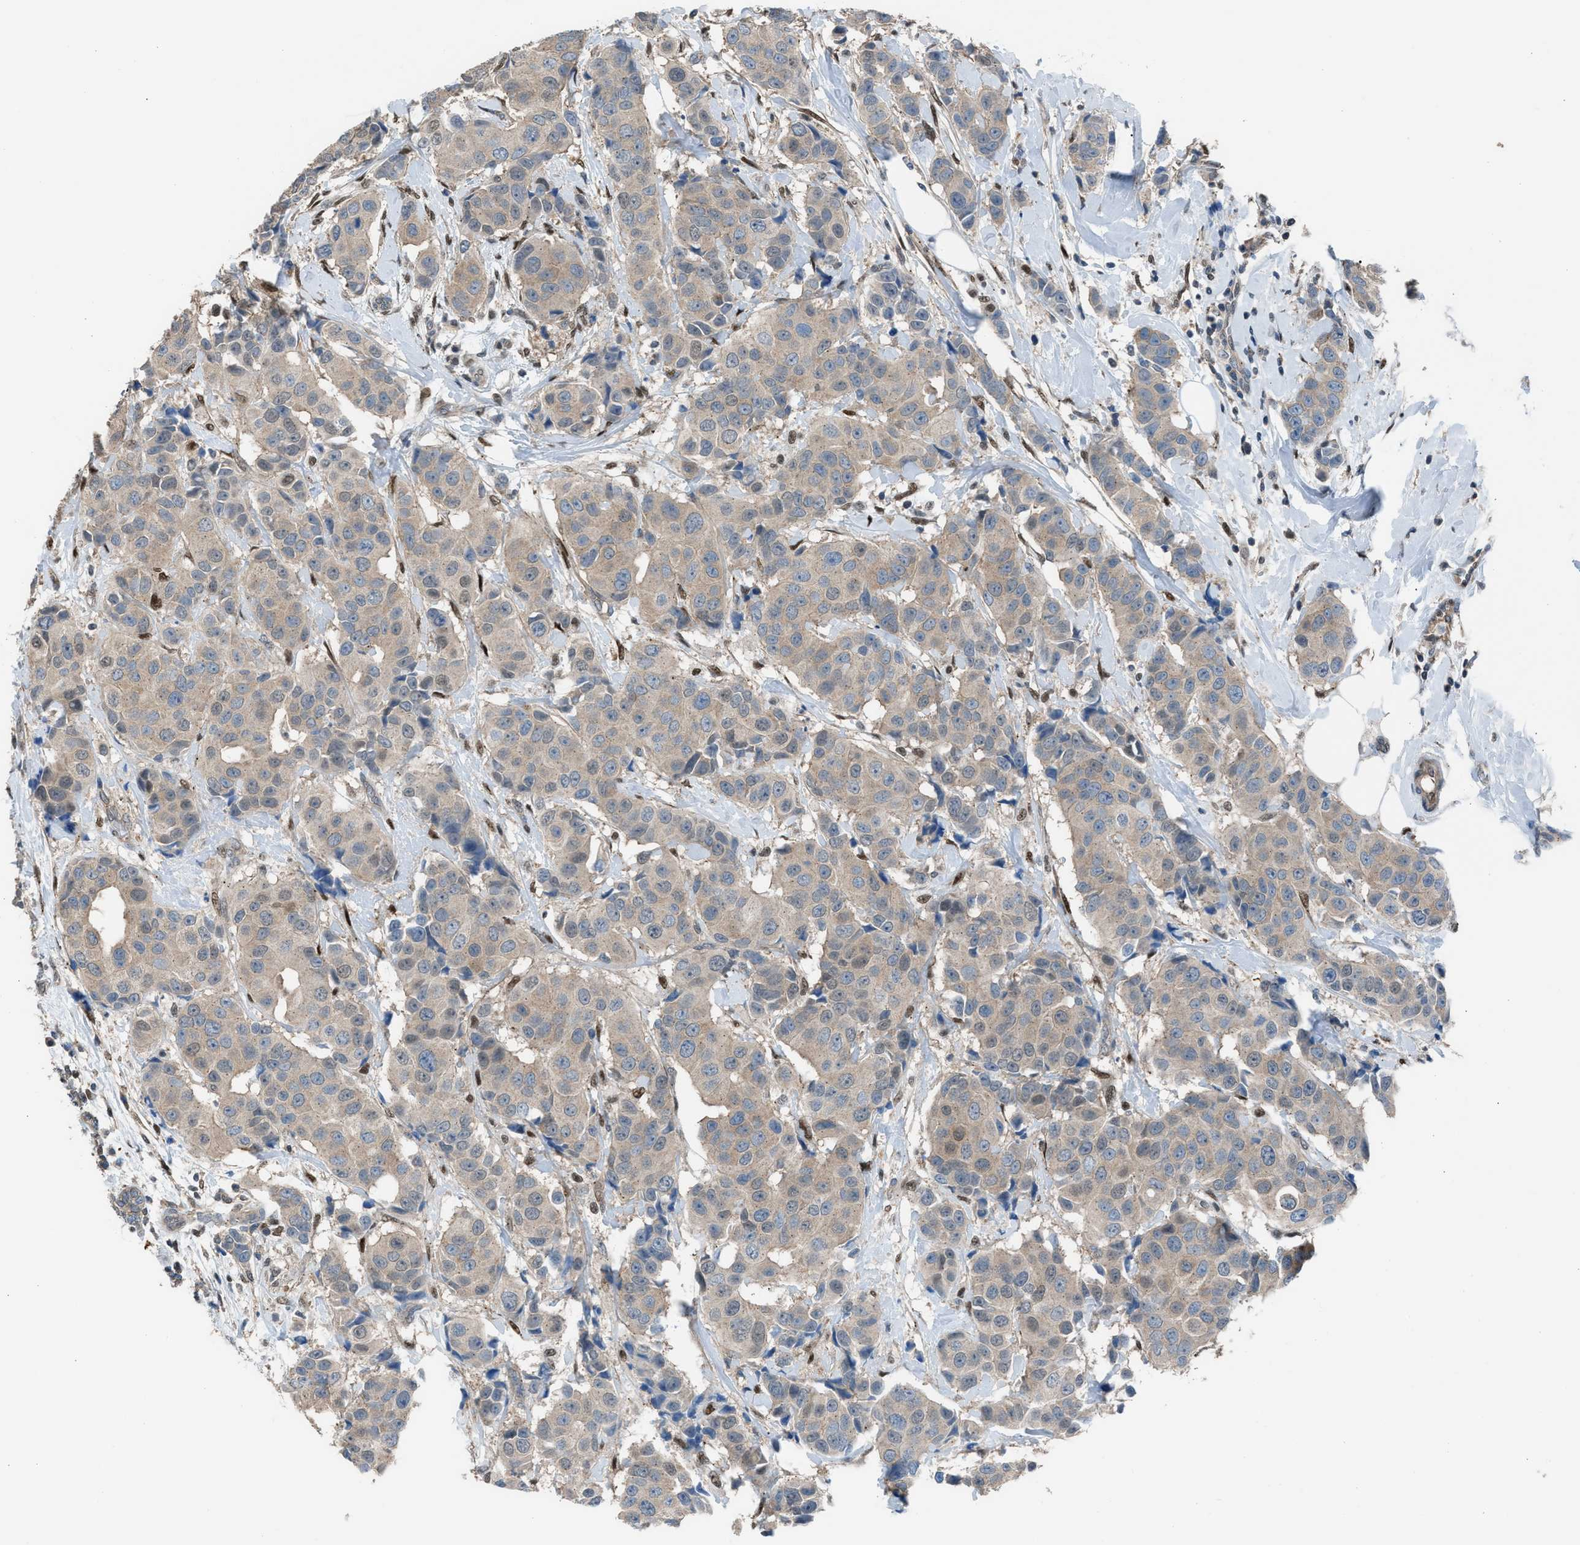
{"staining": {"intensity": "weak", "quantity": "25%-75%", "location": "cytoplasmic/membranous"}, "tissue": "breast cancer", "cell_type": "Tumor cells", "image_type": "cancer", "snomed": [{"axis": "morphology", "description": "Normal tissue, NOS"}, {"axis": "morphology", "description": "Duct carcinoma"}, {"axis": "topography", "description": "Breast"}], "caption": "Immunohistochemistry (IHC) of human breast invasive ductal carcinoma shows low levels of weak cytoplasmic/membranous expression in about 25%-75% of tumor cells. Nuclei are stained in blue.", "gene": "CRTC1", "patient": {"sex": "female", "age": 39}}